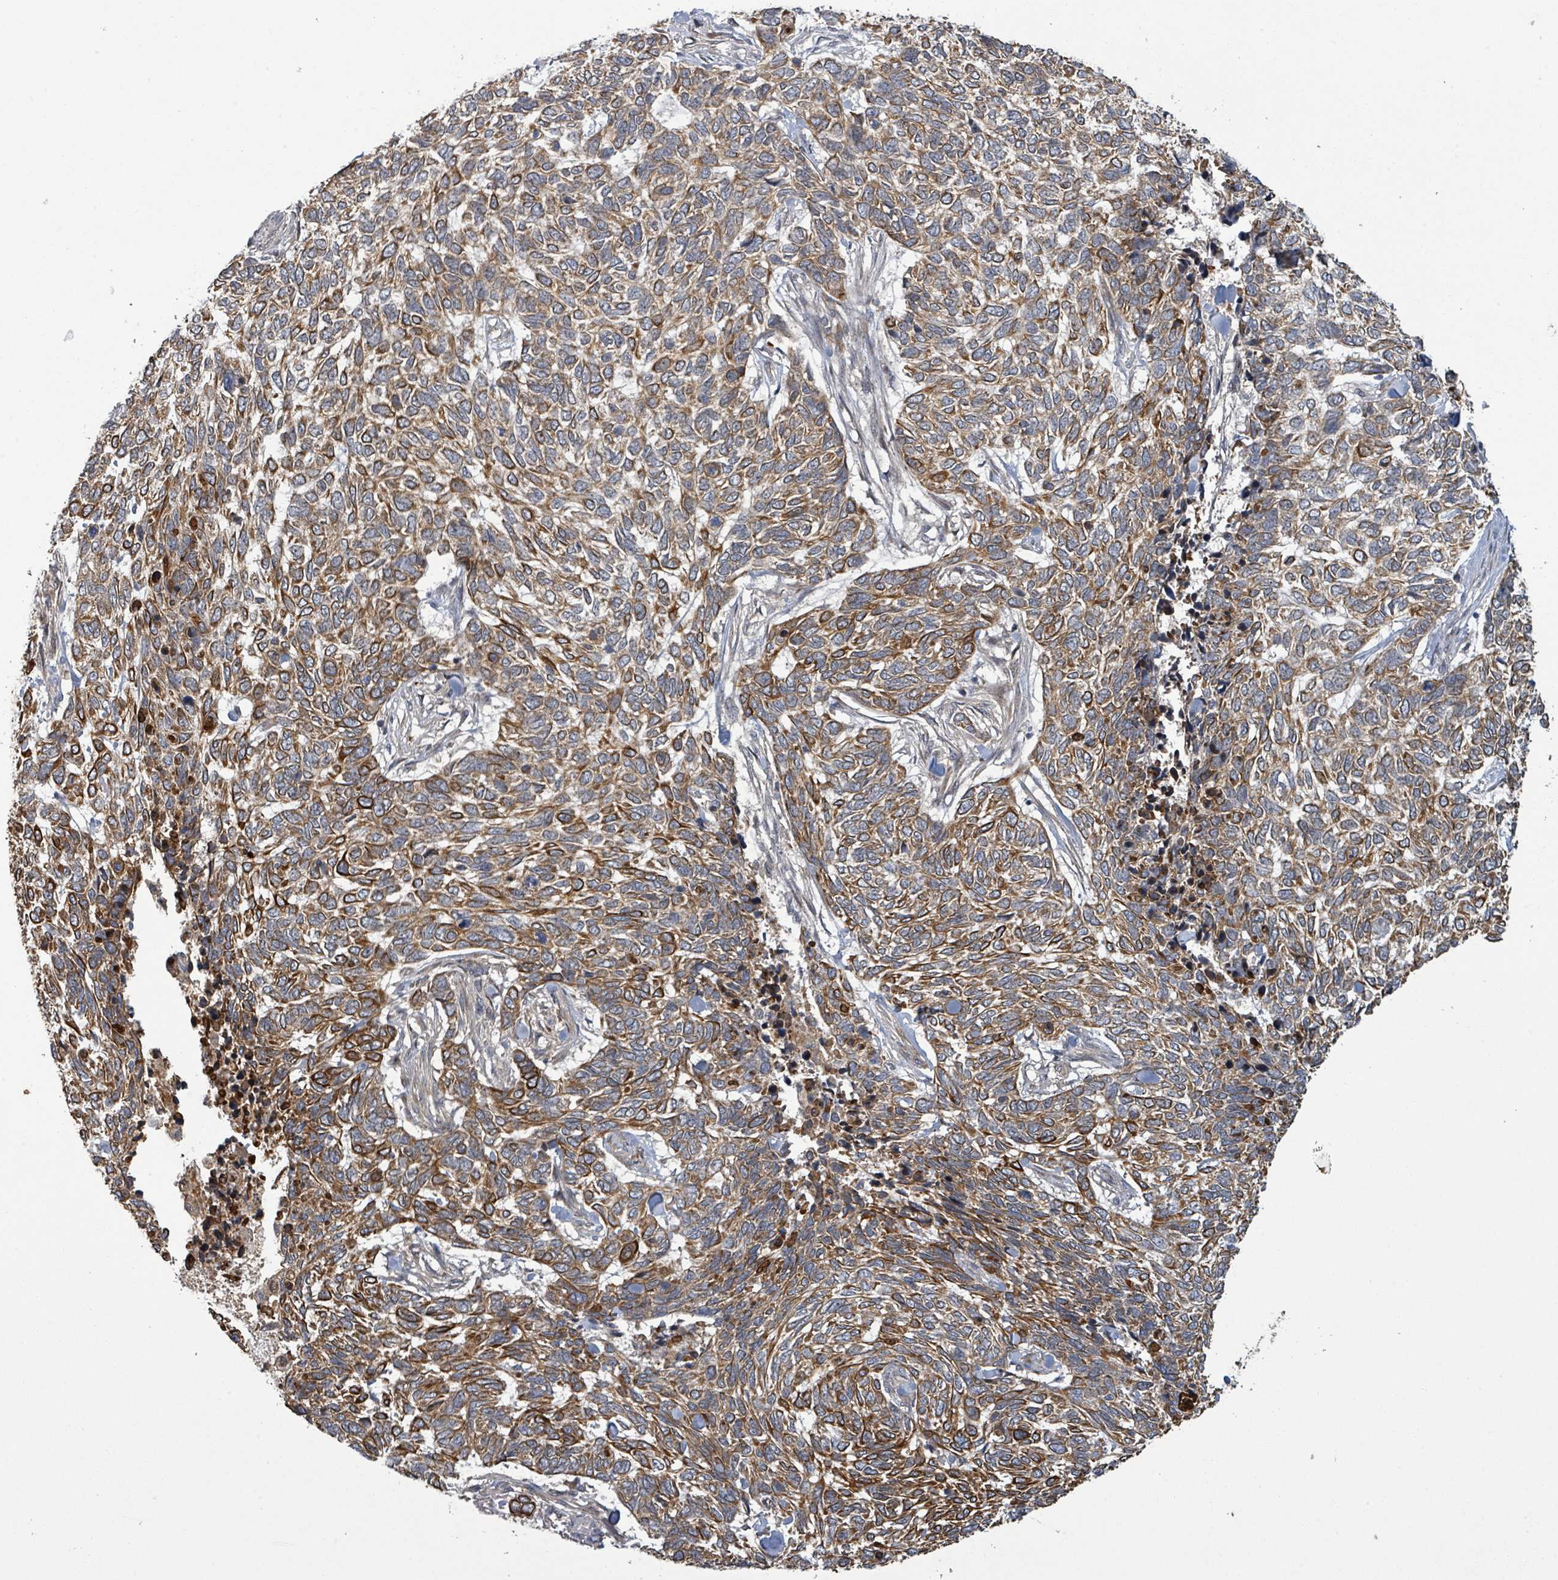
{"staining": {"intensity": "moderate", "quantity": ">75%", "location": "cytoplasmic/membranous"}, "tissue": "skin cancer", "cell_type": "Tumor cells", "image_type": "cancer", "snomed": [{"axis": "morphology", "description": "Basal cell carcinoma"}, {"axis": "topography", "description": "Skin"}], "caption": "A photomicrograph of skin basal cell carcinoma stained for a protein displays moderate cytoplasmic/membranous brown staining in tumor cells.", "gene": "ITGA11", "patient": {"sex": "female", "age": 65}}